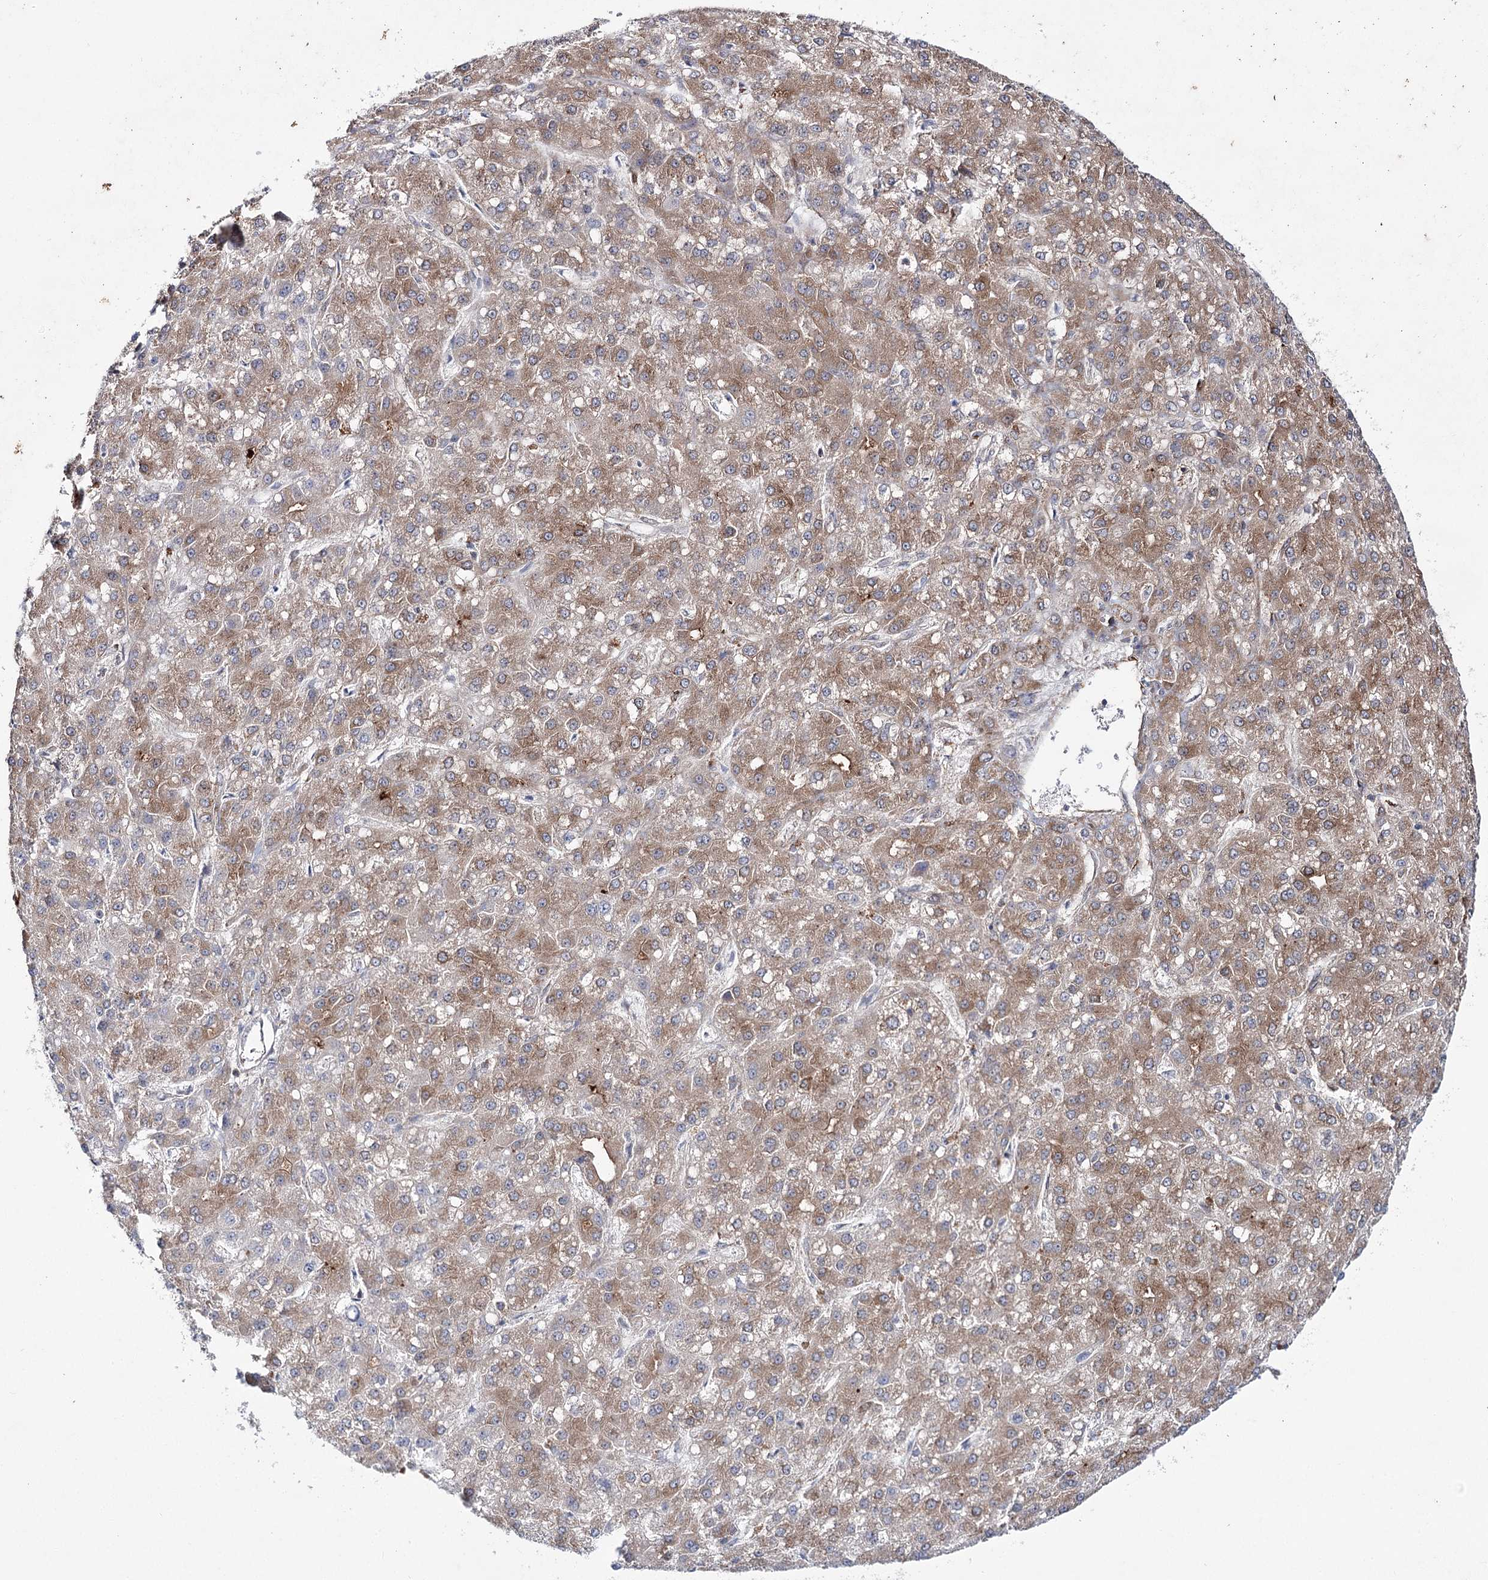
{"staining": {"intensity": "moderate", "quantity": ">75%", "location": "cytoplasmic/membranous"}, "tissue": "liver cancer", "cell_type": "Tumor cells", "image_type": "cancer", "snomed": [{"axis": "morphology", "description": "Carcinoma, Hepatocellular, NOS"}, {"axis": "topography", "description": "Liver"}], "caption": "DAB (3,3'-diaminobenzidine) immunohistochemical staining of hepatocellular carcinoma (liver) reveals moderate cytoplasmic/membranous protein expression in approximately >75% of tumor cells. Nuclei are stained in blue.", "gene": "VWA2", "patient": {"sex": "male", "age": 67}}